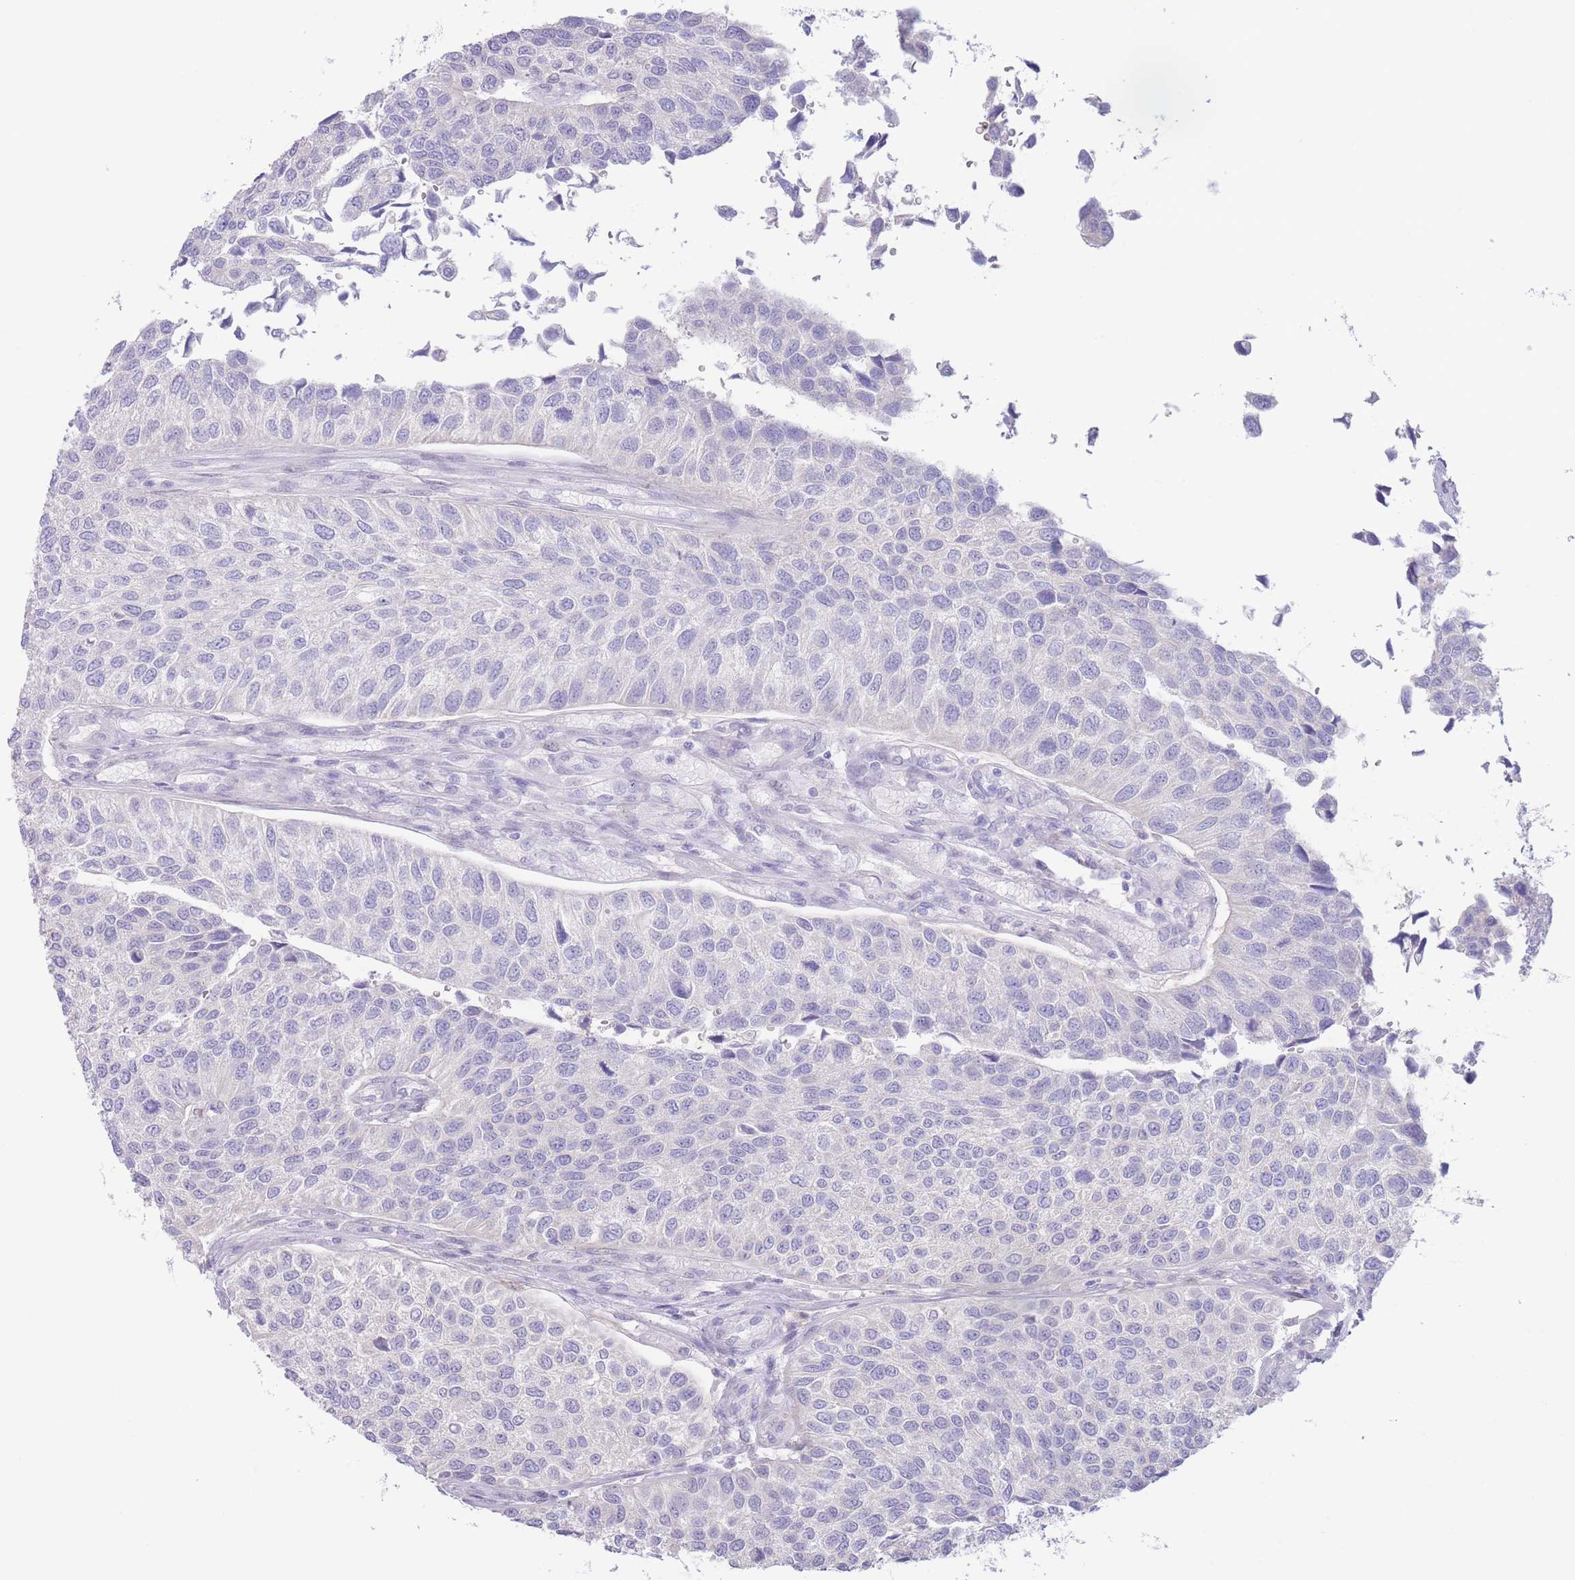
{"staining": {"intensity": "negative", "quantity": "none", "location": "none"}, "tissue": "urothelial cancer", "cell_type": "Tumor cells", "image_type": "cancer", "snomed": [{"axis": "morphology", "description": "Urothelial carcinoma, NOS"}, {"axis": "topography", "description": "Urinary bladder"}], "caption": "A micrograph of urothelial cancer stained for a protein displays no brown staining in tumor cells.", "gene": "FAH", "patient": {"sex": "male", "age": 55}}